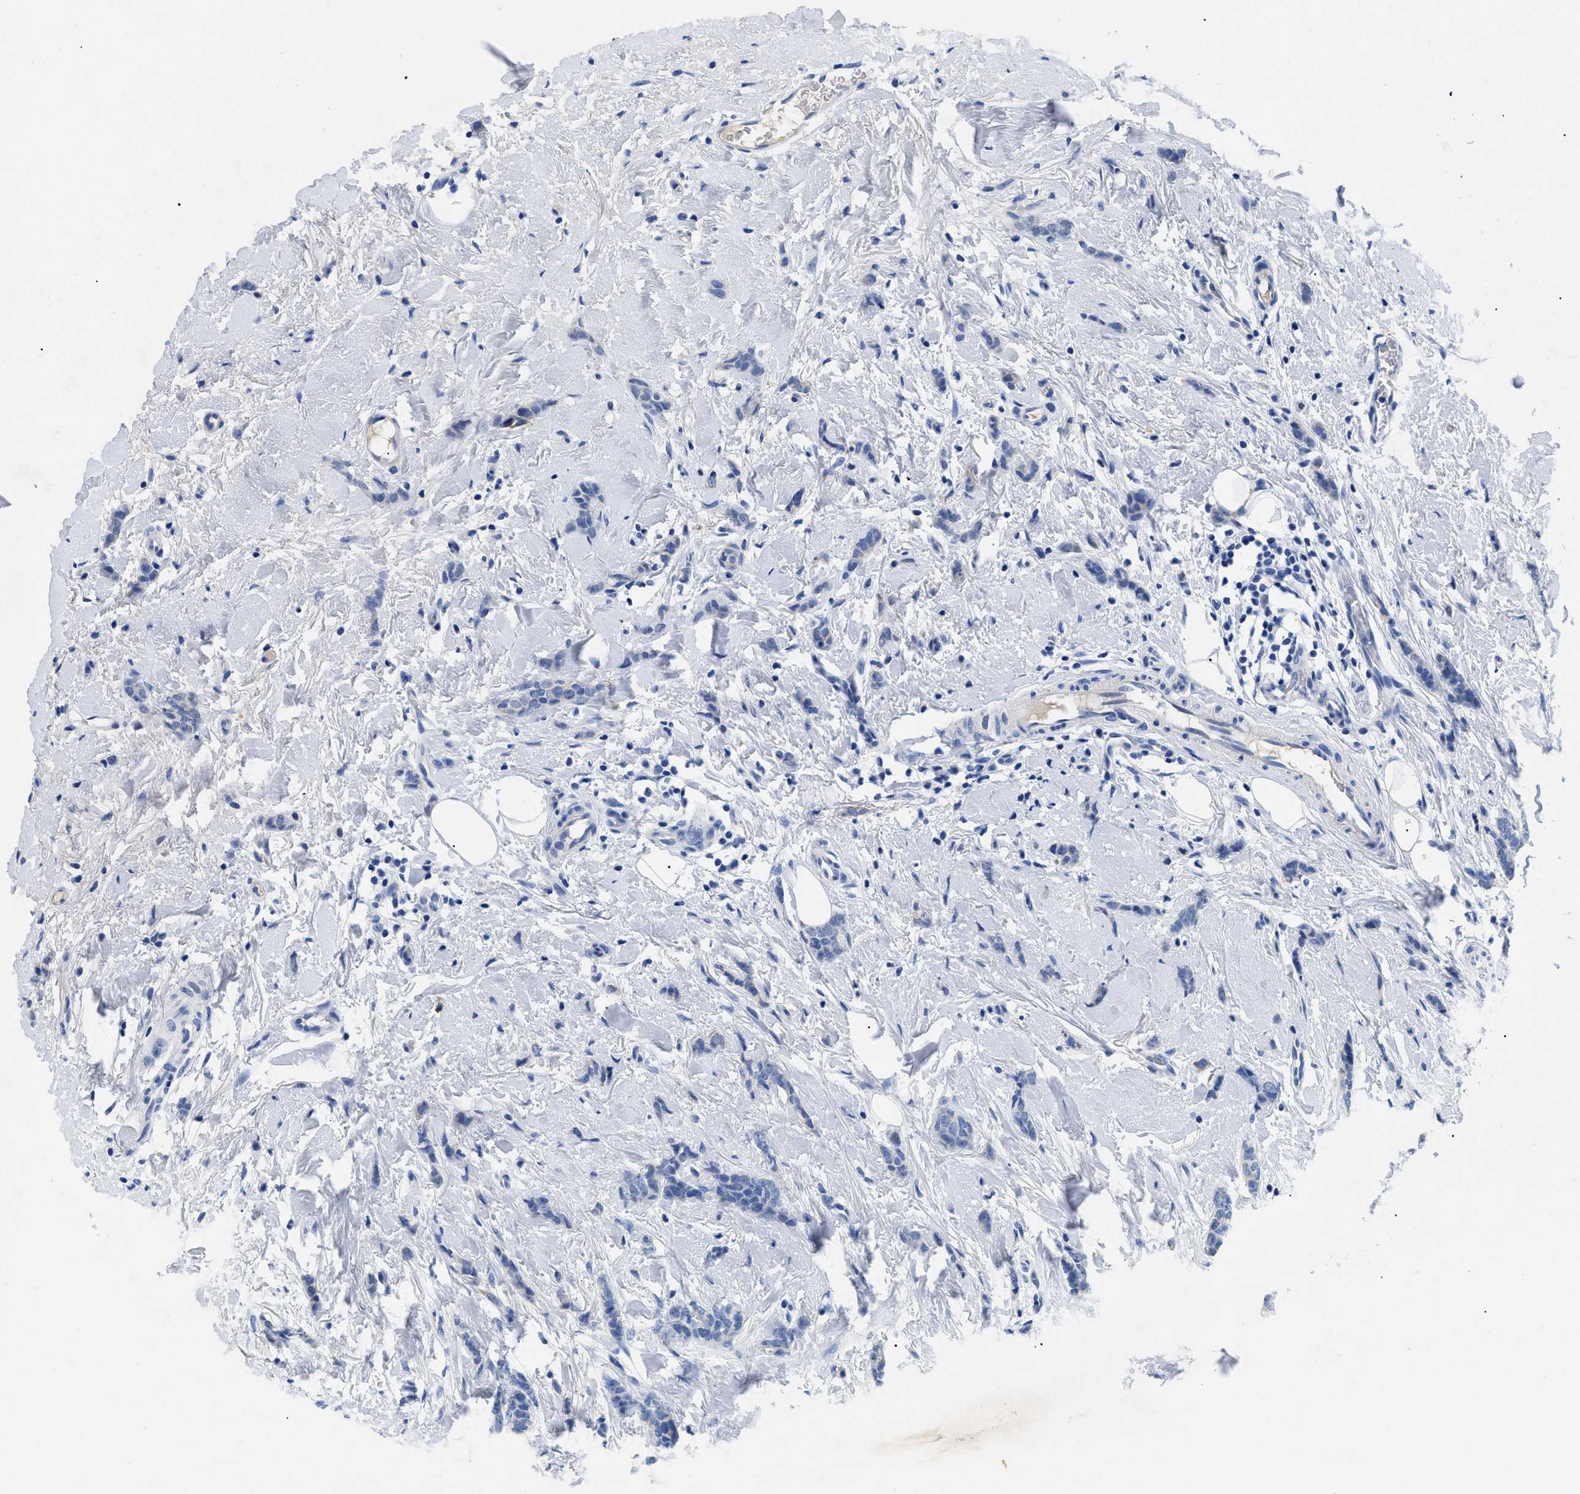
{"staining": {"intensity": "negative", "quantity": "none", "location": "none"}, "tissue": "breast cancer", "cell_type": "Tumor cells", "image_type": "cancer", "snomed": [{"axis": "morphology", "description": "Lobular carcinoma"}, {"axis": "topography", "description": "Skin"}, {"axis": "topography", "description": "Breast"}], "caption": "Image shows no significant protein expression in tumor cells of breast cancer.", "gene": "TMEM68", "patient": {"sex": "female", "age": 46}}